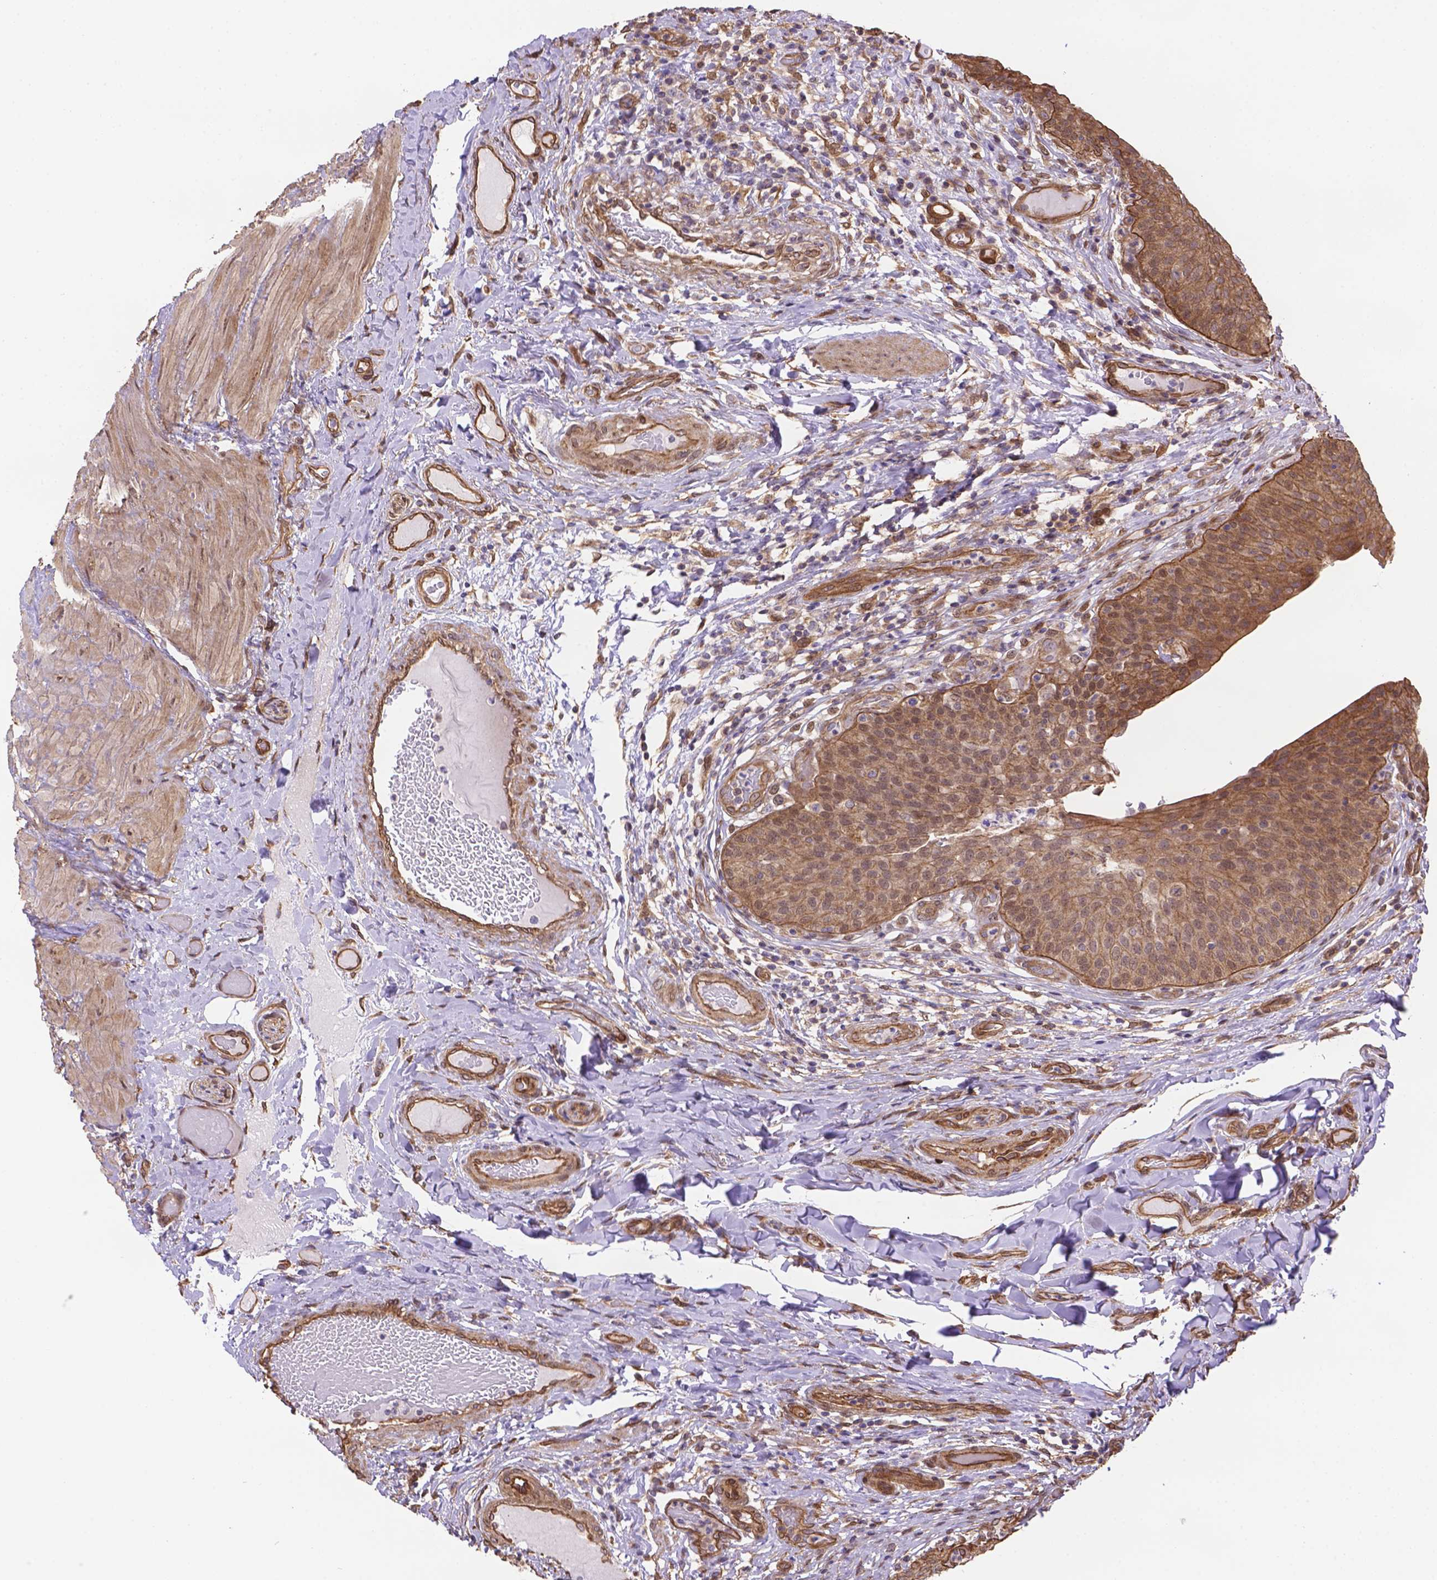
{"staining": {"intensity": "moderate", "quantity": ">75%", "location": "cytoplasmic/membranous"}, "tissue": "urinary bladder", "cell_type": "Urothelial cells", "image_type": "normal", "snomed": [{"axis": "morphology", "description": "Normal tissue, NOS"}, {"axis": "topography", "description": "Urinary bladder"}], "caption": "This micrograph displays IHC staining of unremarkable human urinary bladder, with medium moderate cytoplasmic/membranous expression in approximately >75% of urothelial cells.", "gene": "YAP1", "patient": {"sex": "male", "age": 66}}